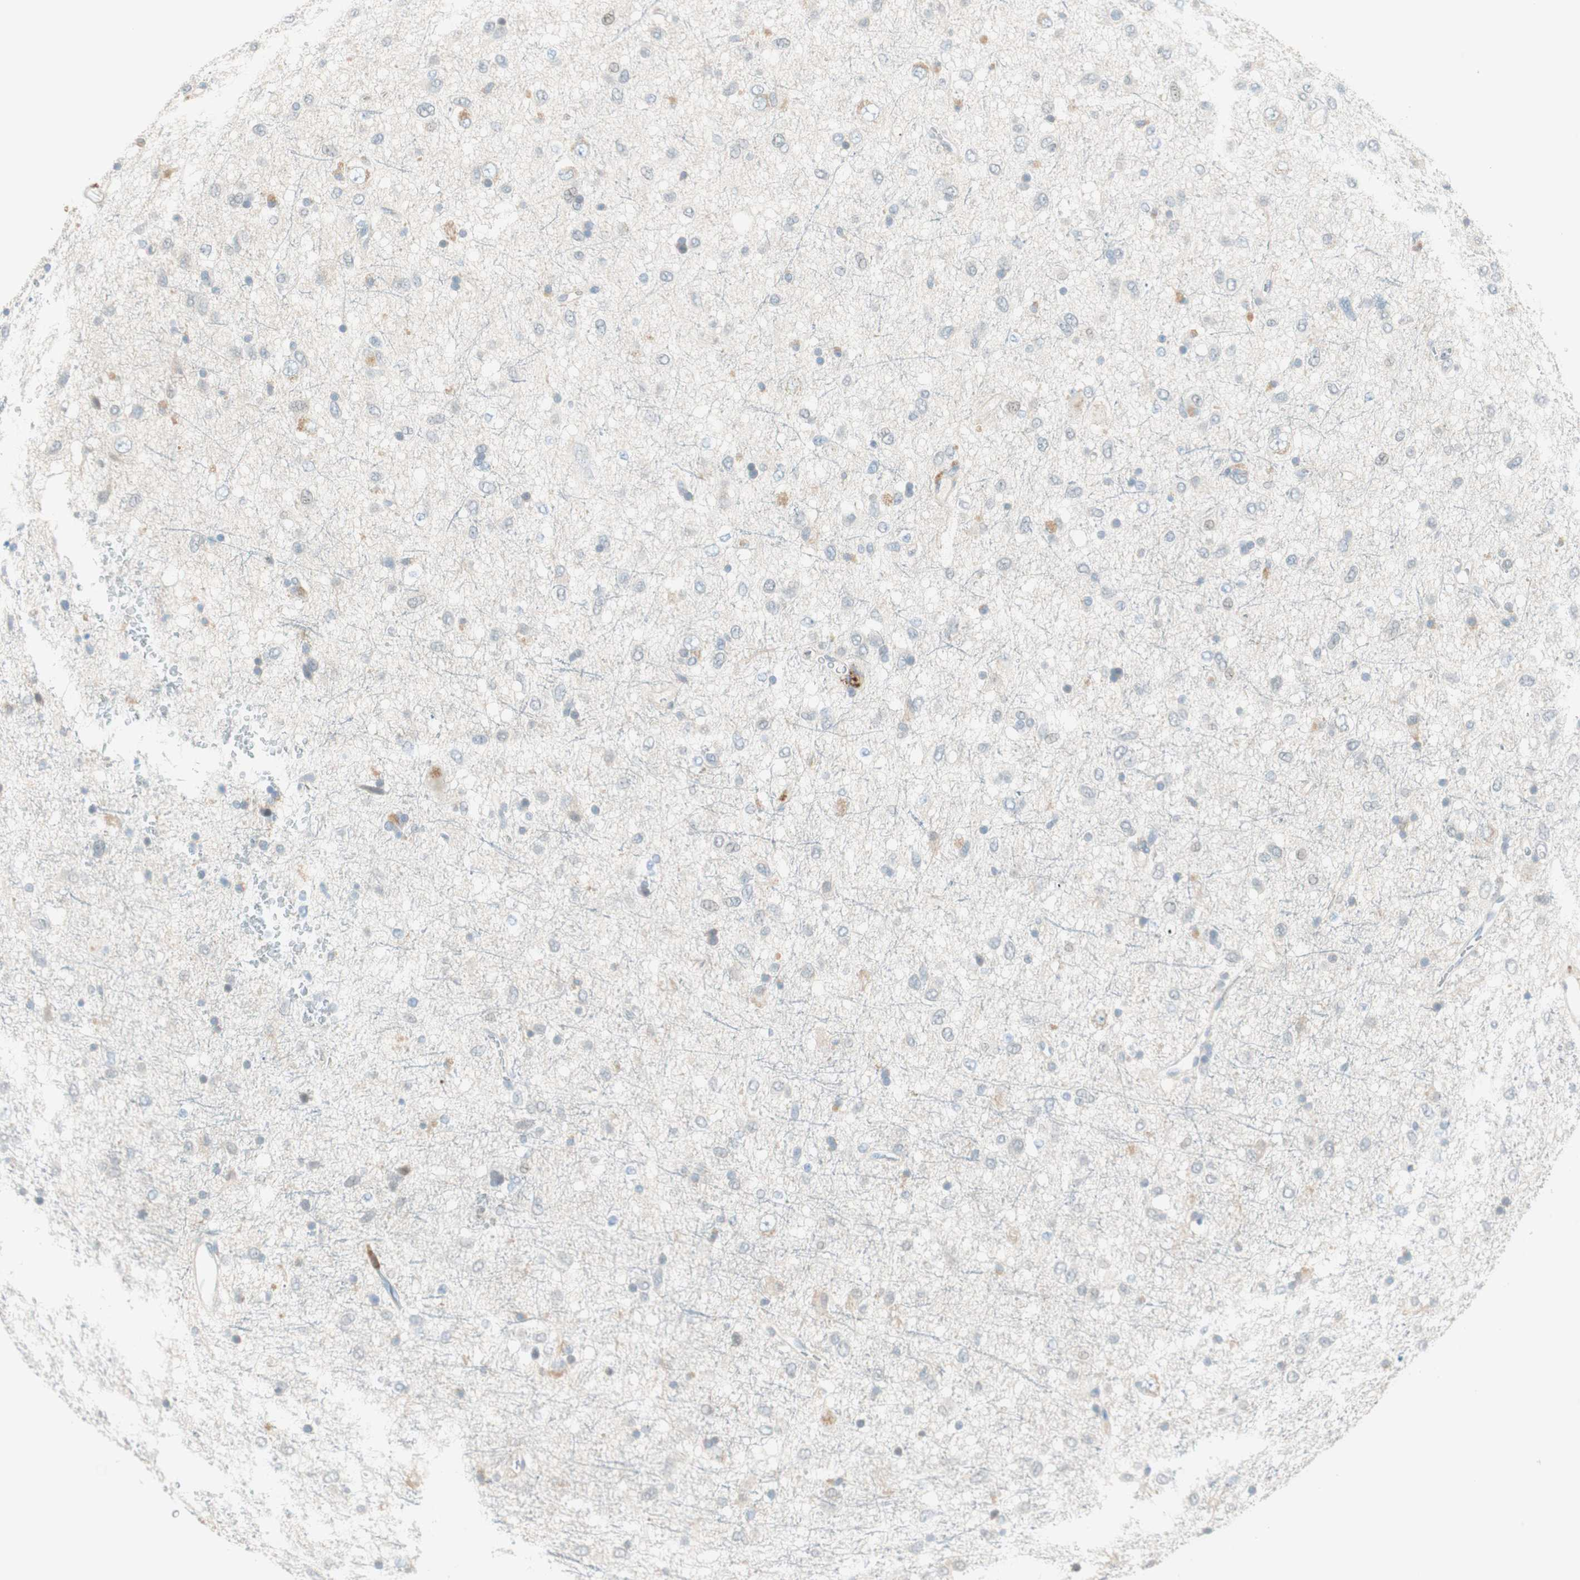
{"staining": {"intensity": "negative", "quantity": "none", "location": "none"}, "tissue": "glioma", "cell_type": "Tumor cells", "image_type": "cancer", "snomed": [{"axis": "morphology", "description": "Glioma, malignant, Low grade"}, {"axis": "topography", "description": "Brain"}], "caption": "There is no significant expression in tumor cells of glioma.", "gene": "HPGD", "patient": {"sex": "male", "age": 77}}